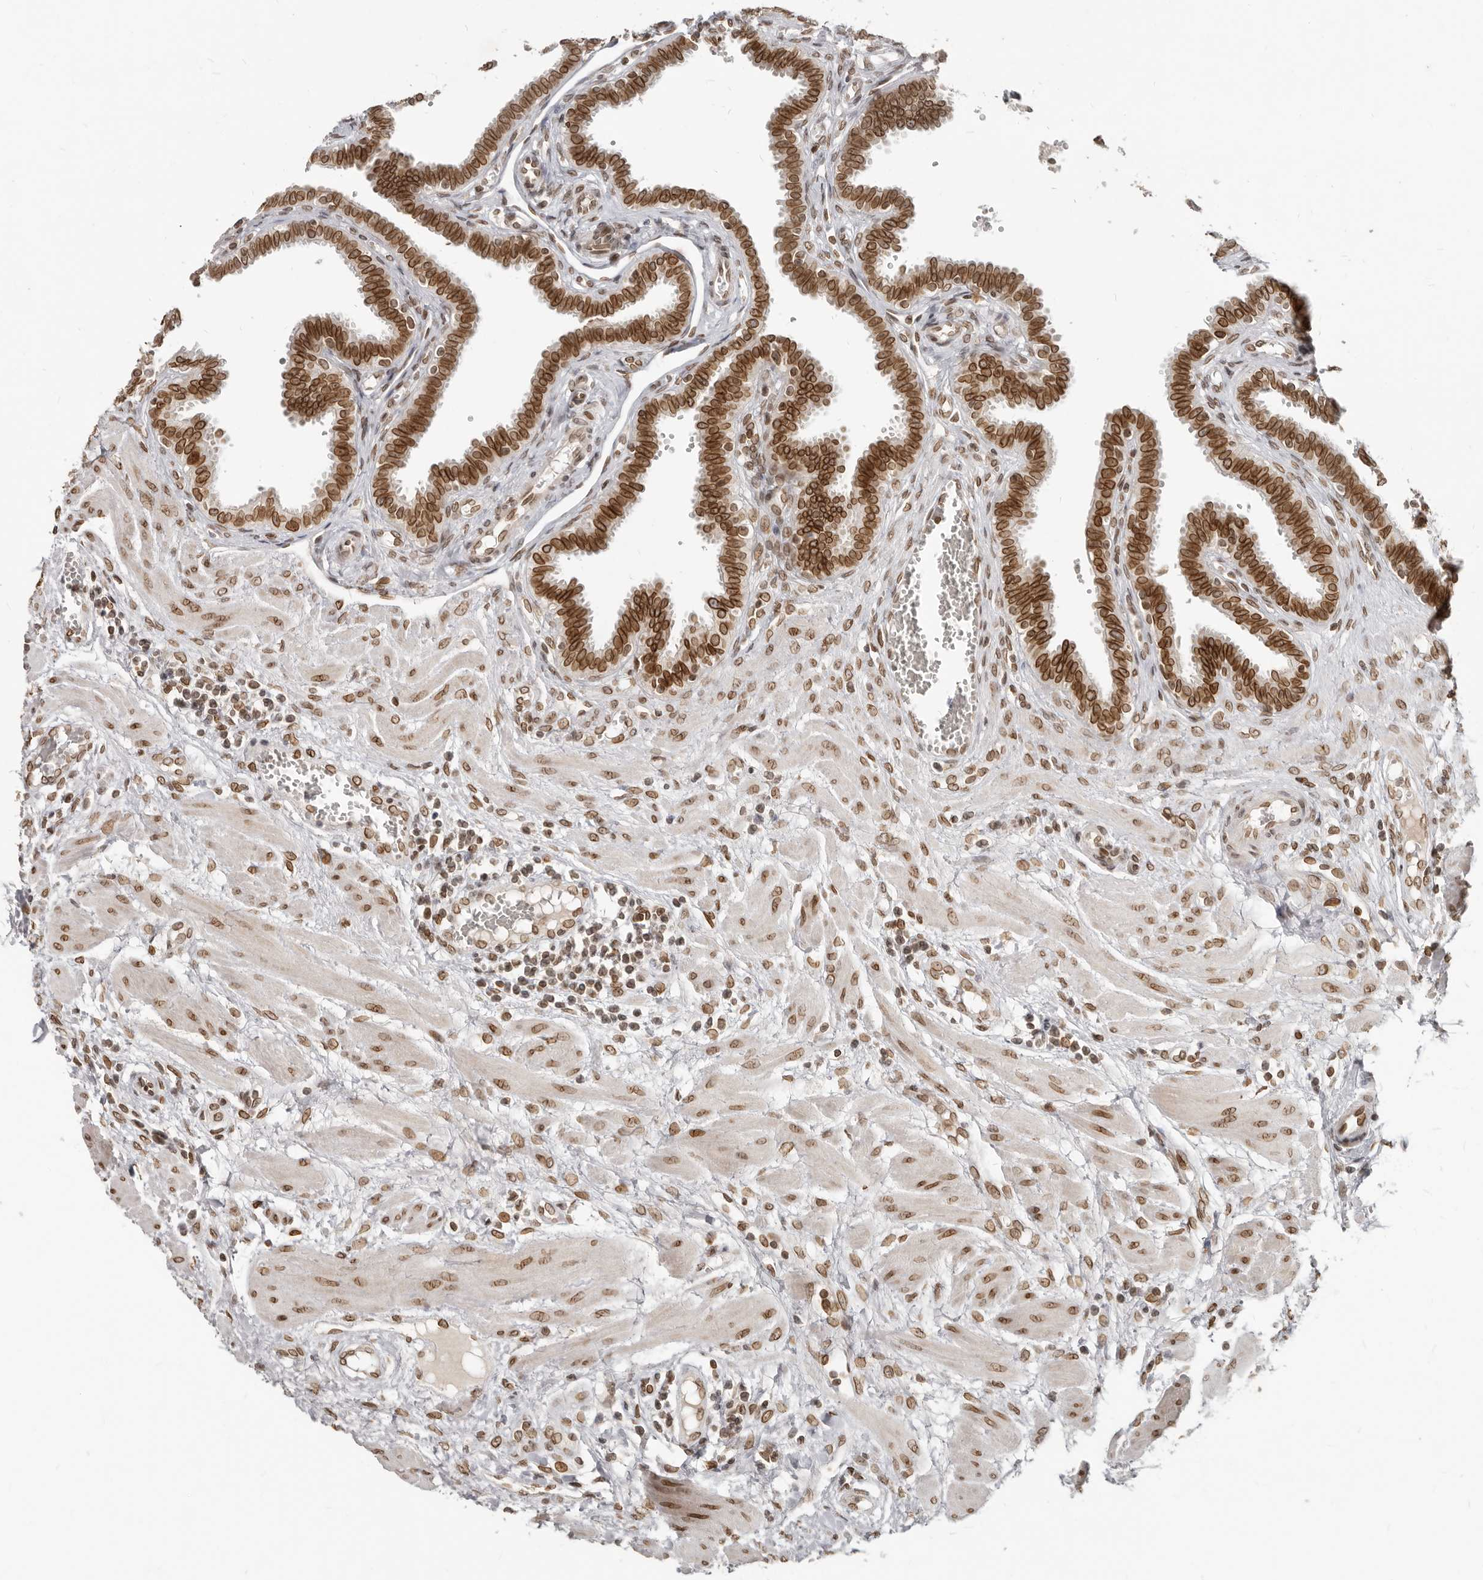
{"staining": {"intensity": "strong", "quantity": ">75%", "location": "cytoplasmic/membranous,nuclear"}, "tissue": "fallopian tube", "cell_type": "Glandular cells", "image_type": "normal", "snomed": [{"axis": "morphology", "description": "Normal tissue, NOS"}, {"axis": "topography", "description": "Fallopian tube"}], "caption": "IHC image of unremarkable fallopian tube: fallopian tube stained using IHC shows high levels of strong protein expression localized specifically in the cytoplasmic/membranous,nuclear of glandular cells, appearing as a cytoplasmic/membranous,nuclear brown color.", "gene": "NUP153", "patient": {"sex": "female", "age": 32}}